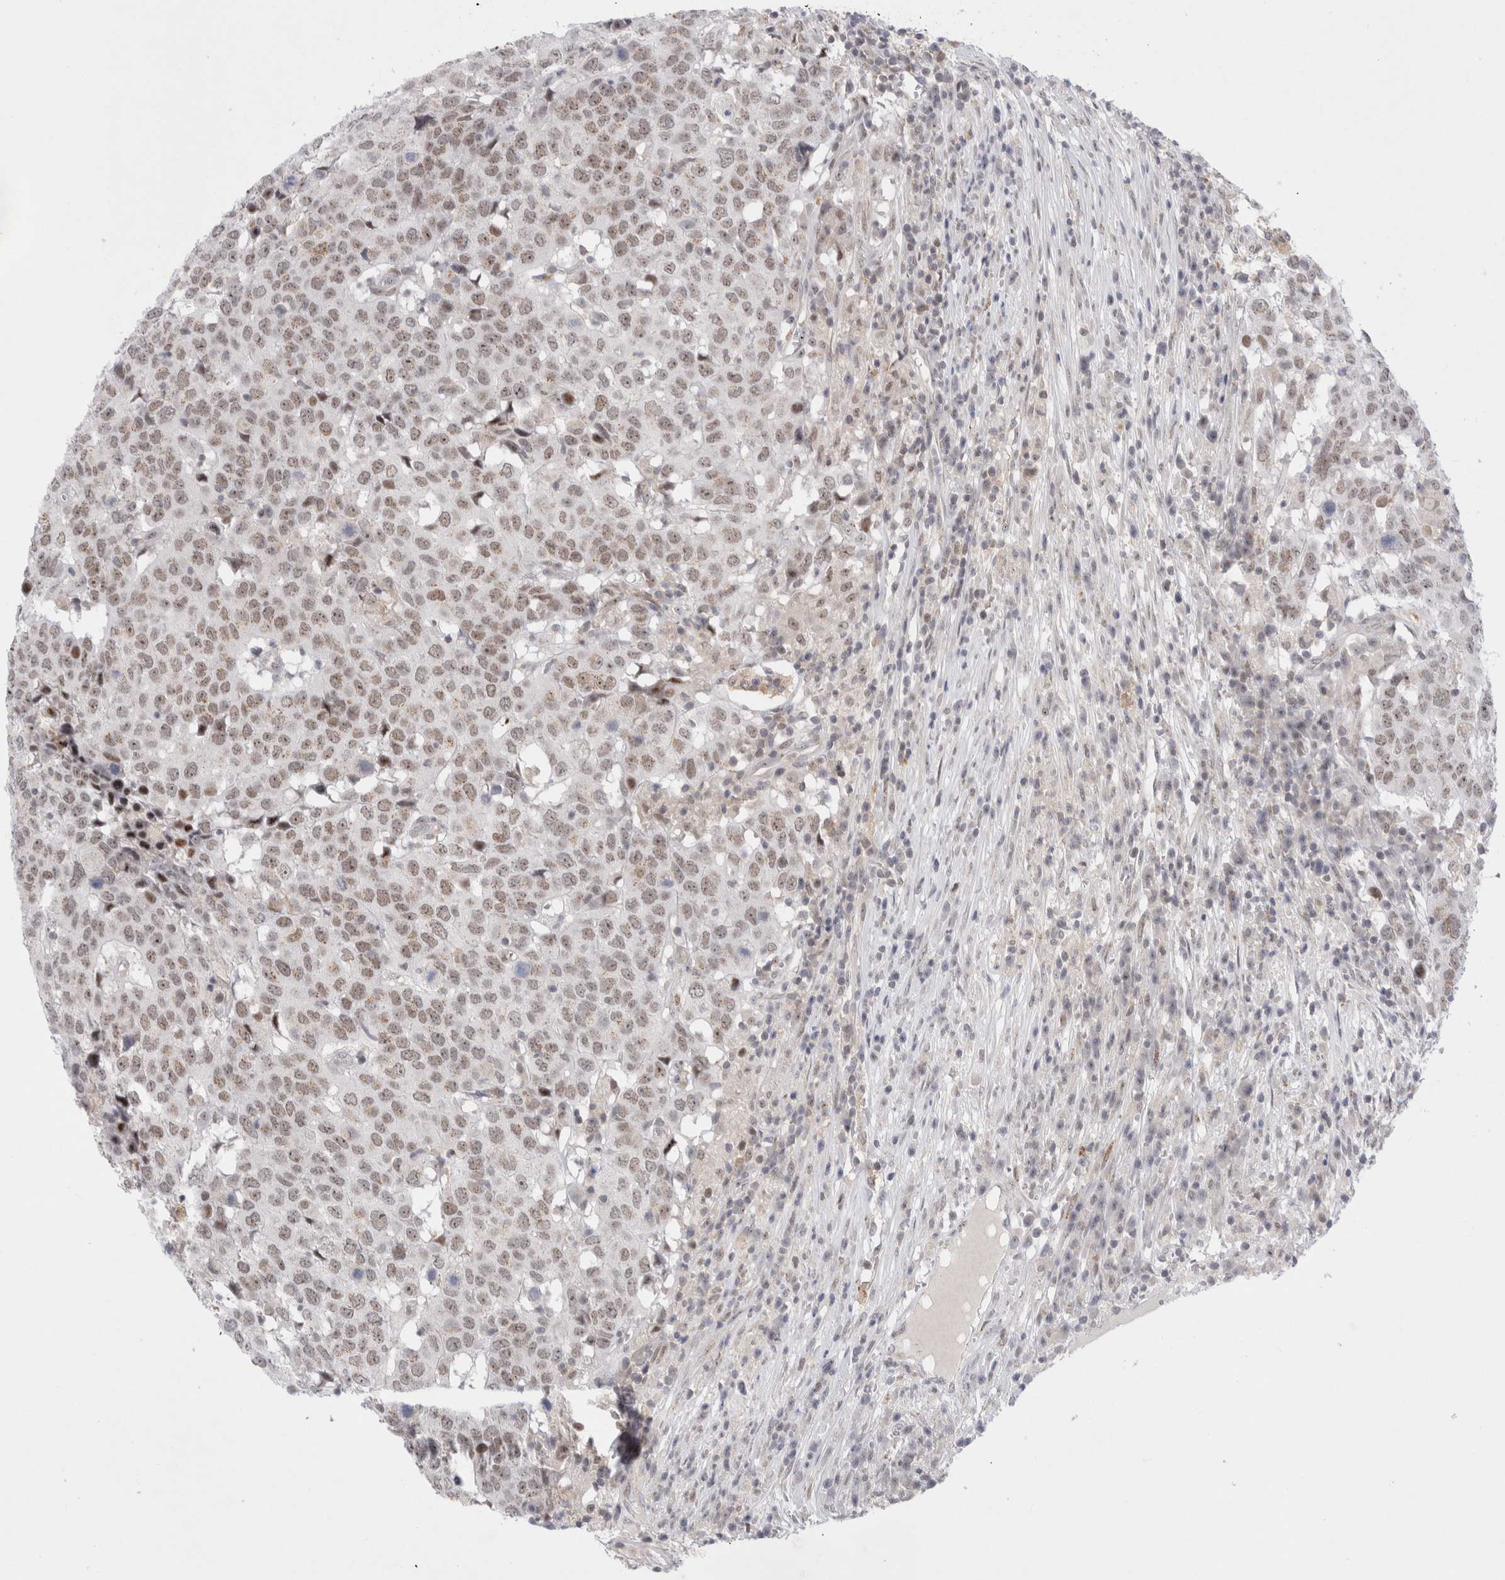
{"staining": {"intensity": "weak", "quantity": "25%-75%", "location": "nuclear"}, "tissue": "head and neck cancer", "cell_type": "Tumor cells", "image_type": "cancer", "snomed": [{"axis": "morphology", "description": "Squamous cell carcinoma, NOS"}, {"axis": "topography", "description": "Head-Neck"}], "caption": "Tumor cells reveal low levels of weak nuclear expression in approximately 25%-75% of cells in human head and neck squamous cell carcinoma.", "gene": "CERS5", "patient": {"sex": "male", "age": 66}}